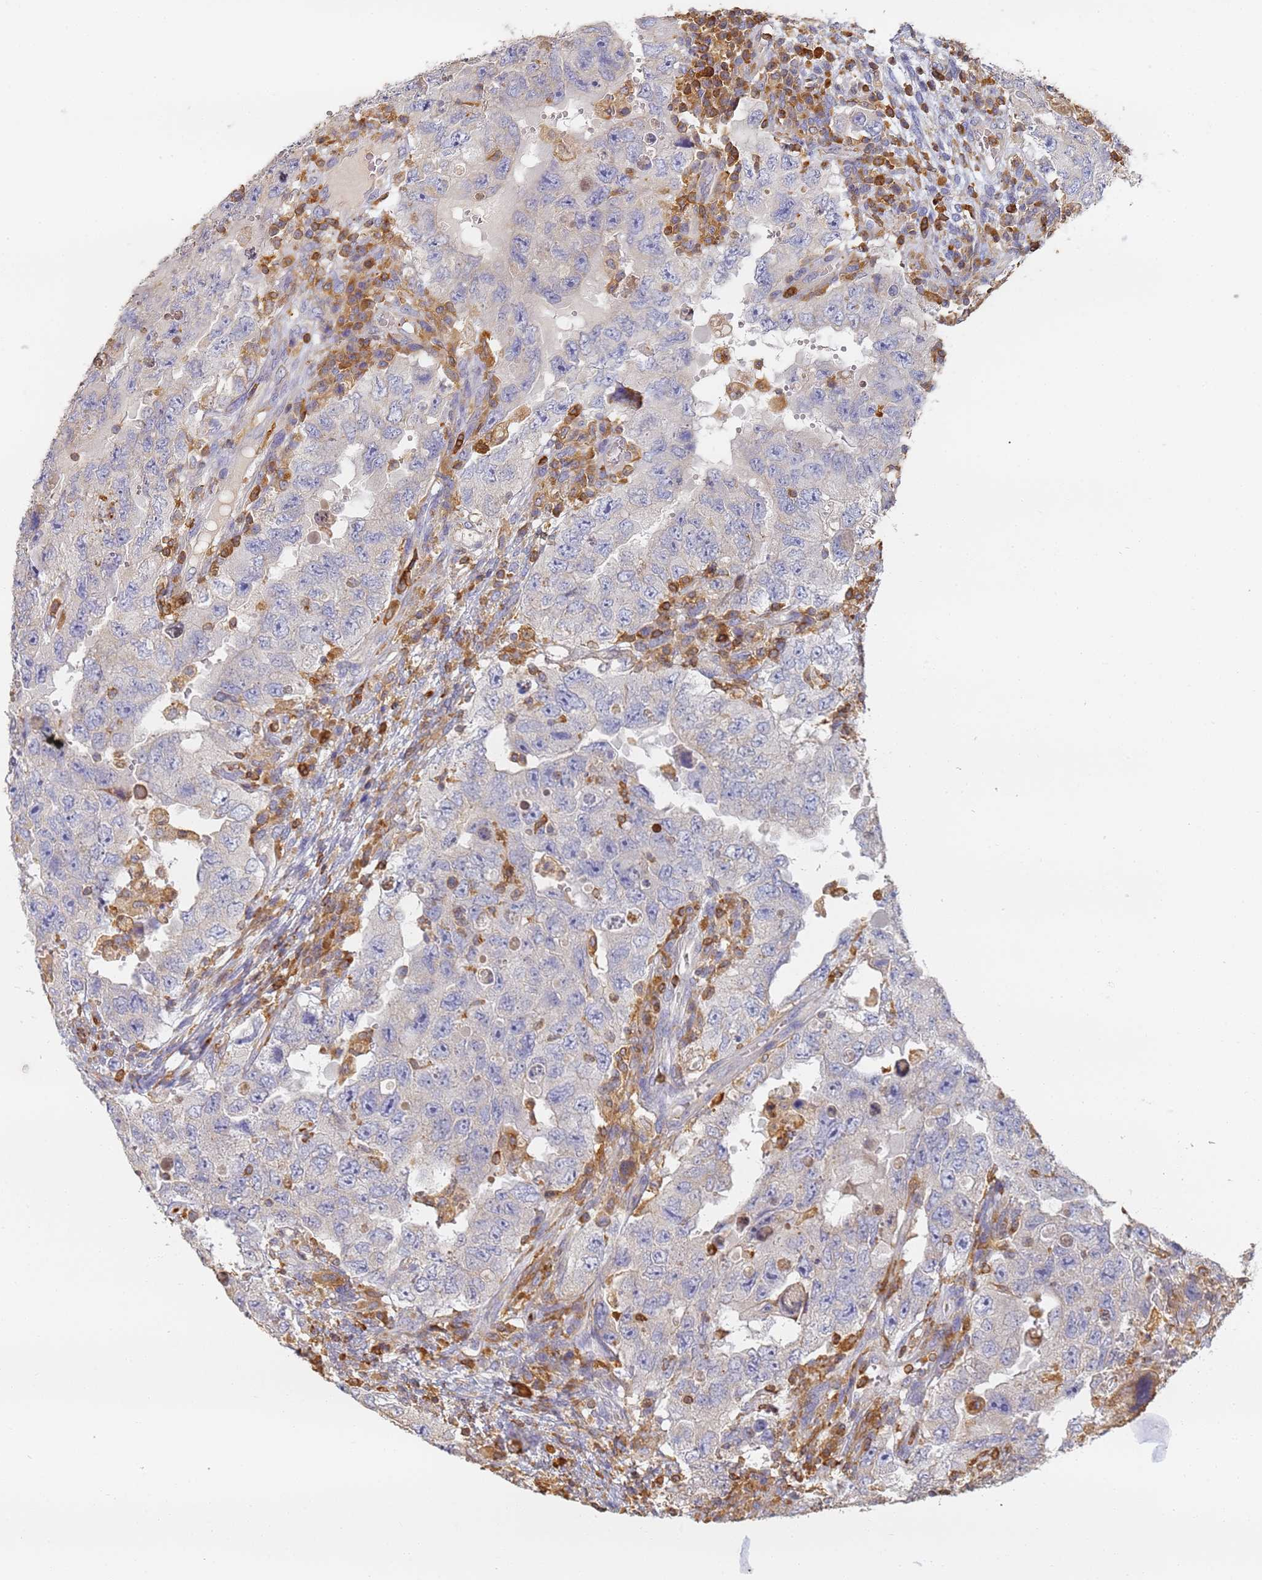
{"staining": {"intensity": "negative", "quantity": "none", "location": "none"}, "tissue": "testis cancer", "cell_type": "Tumor cells", "image_type": "cancer", "snomed": [{"axis": "morphology", "description": "Carcinoma, Embryonal, NOS"}, {"axis": "topography", "description": "Testis"}], "caption": "Human testis embryonal carcinoma stained for a protein using immunohistochemistry (IHC) reveals no positivity in tumor cells.", "gene": "BIN2", "patient": {"sex": "male", "age": 26}}